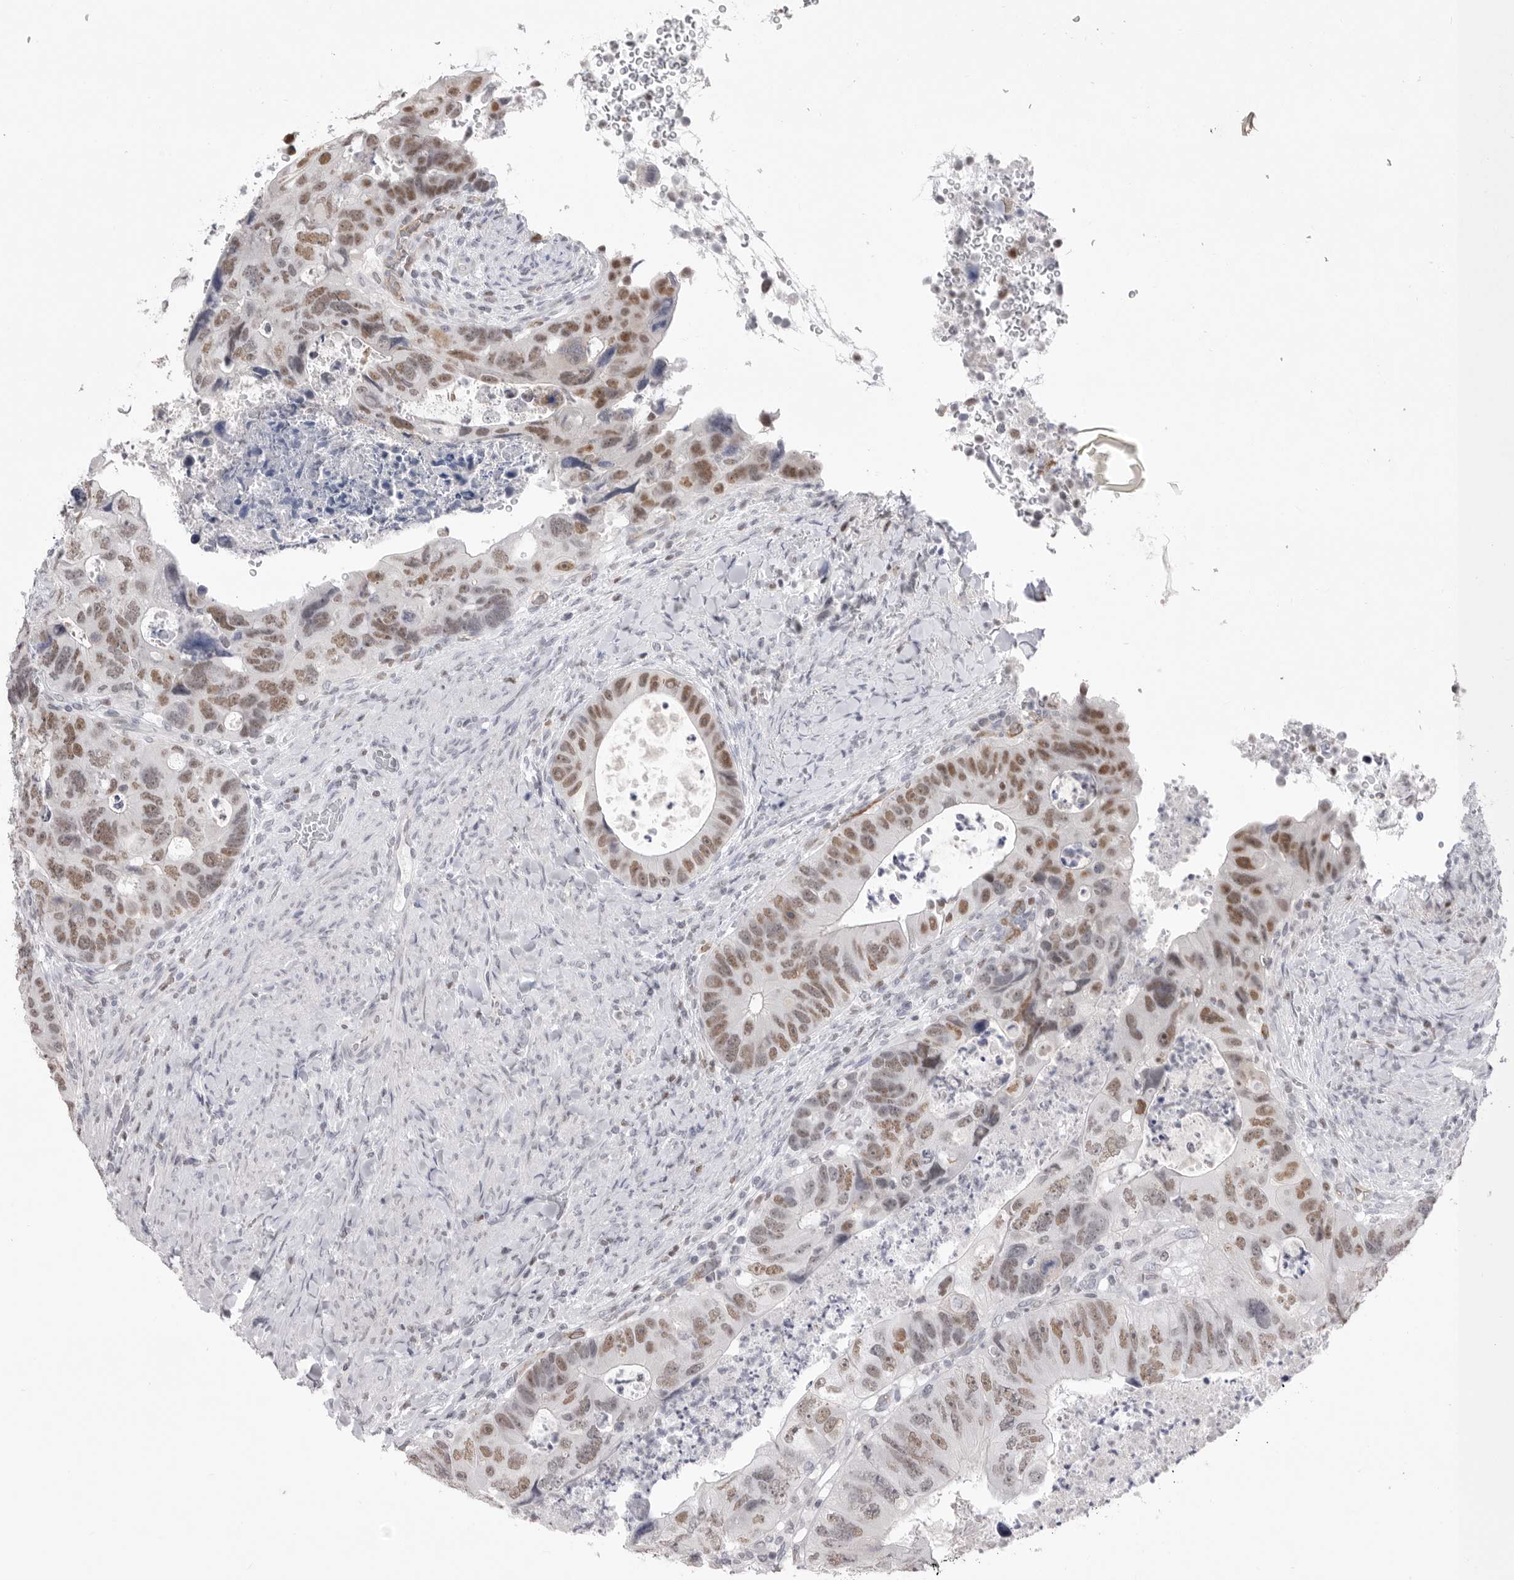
{"staining": {"intensity": "moderate", "quantity": ">75%", "location": "nuclear"}, "tissue": "colorectal cancer", "cell_type": "Tumor cells", "image_type": "cancer", "snomed": [{"axis": "morphology", "description": "Adenocarcinoma, NOS"}, {"axis": "topography", "description": "Rectum"}], "caption": "Adenocarcinoma (colorectal) tissue demonstrates moderate nuclear expression in about >75% of tumor cells", "gene": "ZBTB7B", "patient": {"sex": "male", "age": 59}}